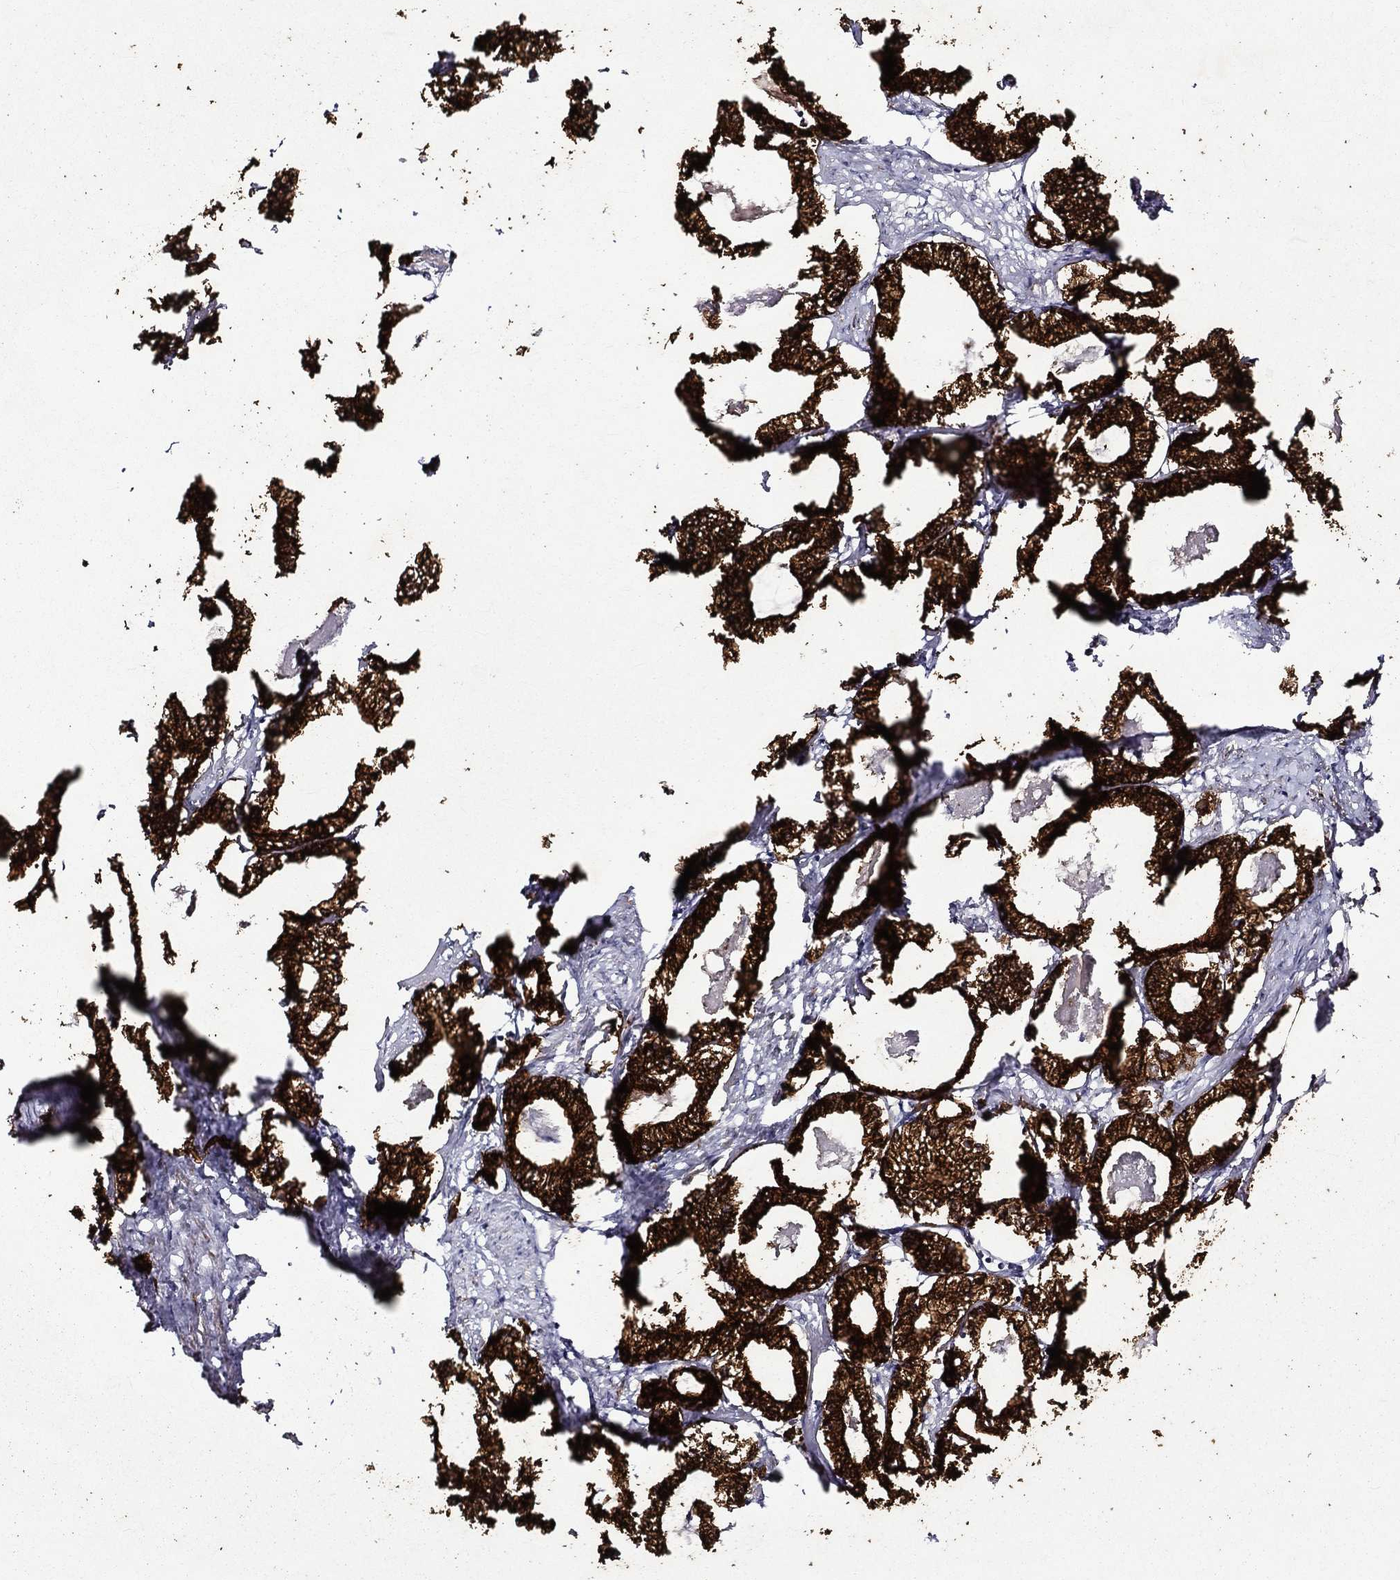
{"staining": {"intensity": "strong", "quantity": ">75%", "location": "cytoplasmic/membranous"}, "tissue": "prostate cancer", "cell_type": "Tumor cells", "image_type": "cancer", "snomed": [{"axis": "morphology", "description": "Adenocarcinoma, NOS"}, {"axis": "topography", "description": "Prostate"}], "caption": "Immunohistochemistry (IHC) staining of adenocarcinoma (prostate), which reveals high levels of strong cytoplasmic/membranous staining in about >75% of tumor cells indicating strong cytoplasmic/membranous protein positivity. The staining was performed using DAB (brown) for protein detection and nuclei were counterstained in hematoxylin (blue).", "gene": "KRT7", "patient": {"sex": "male", "age": 56}}